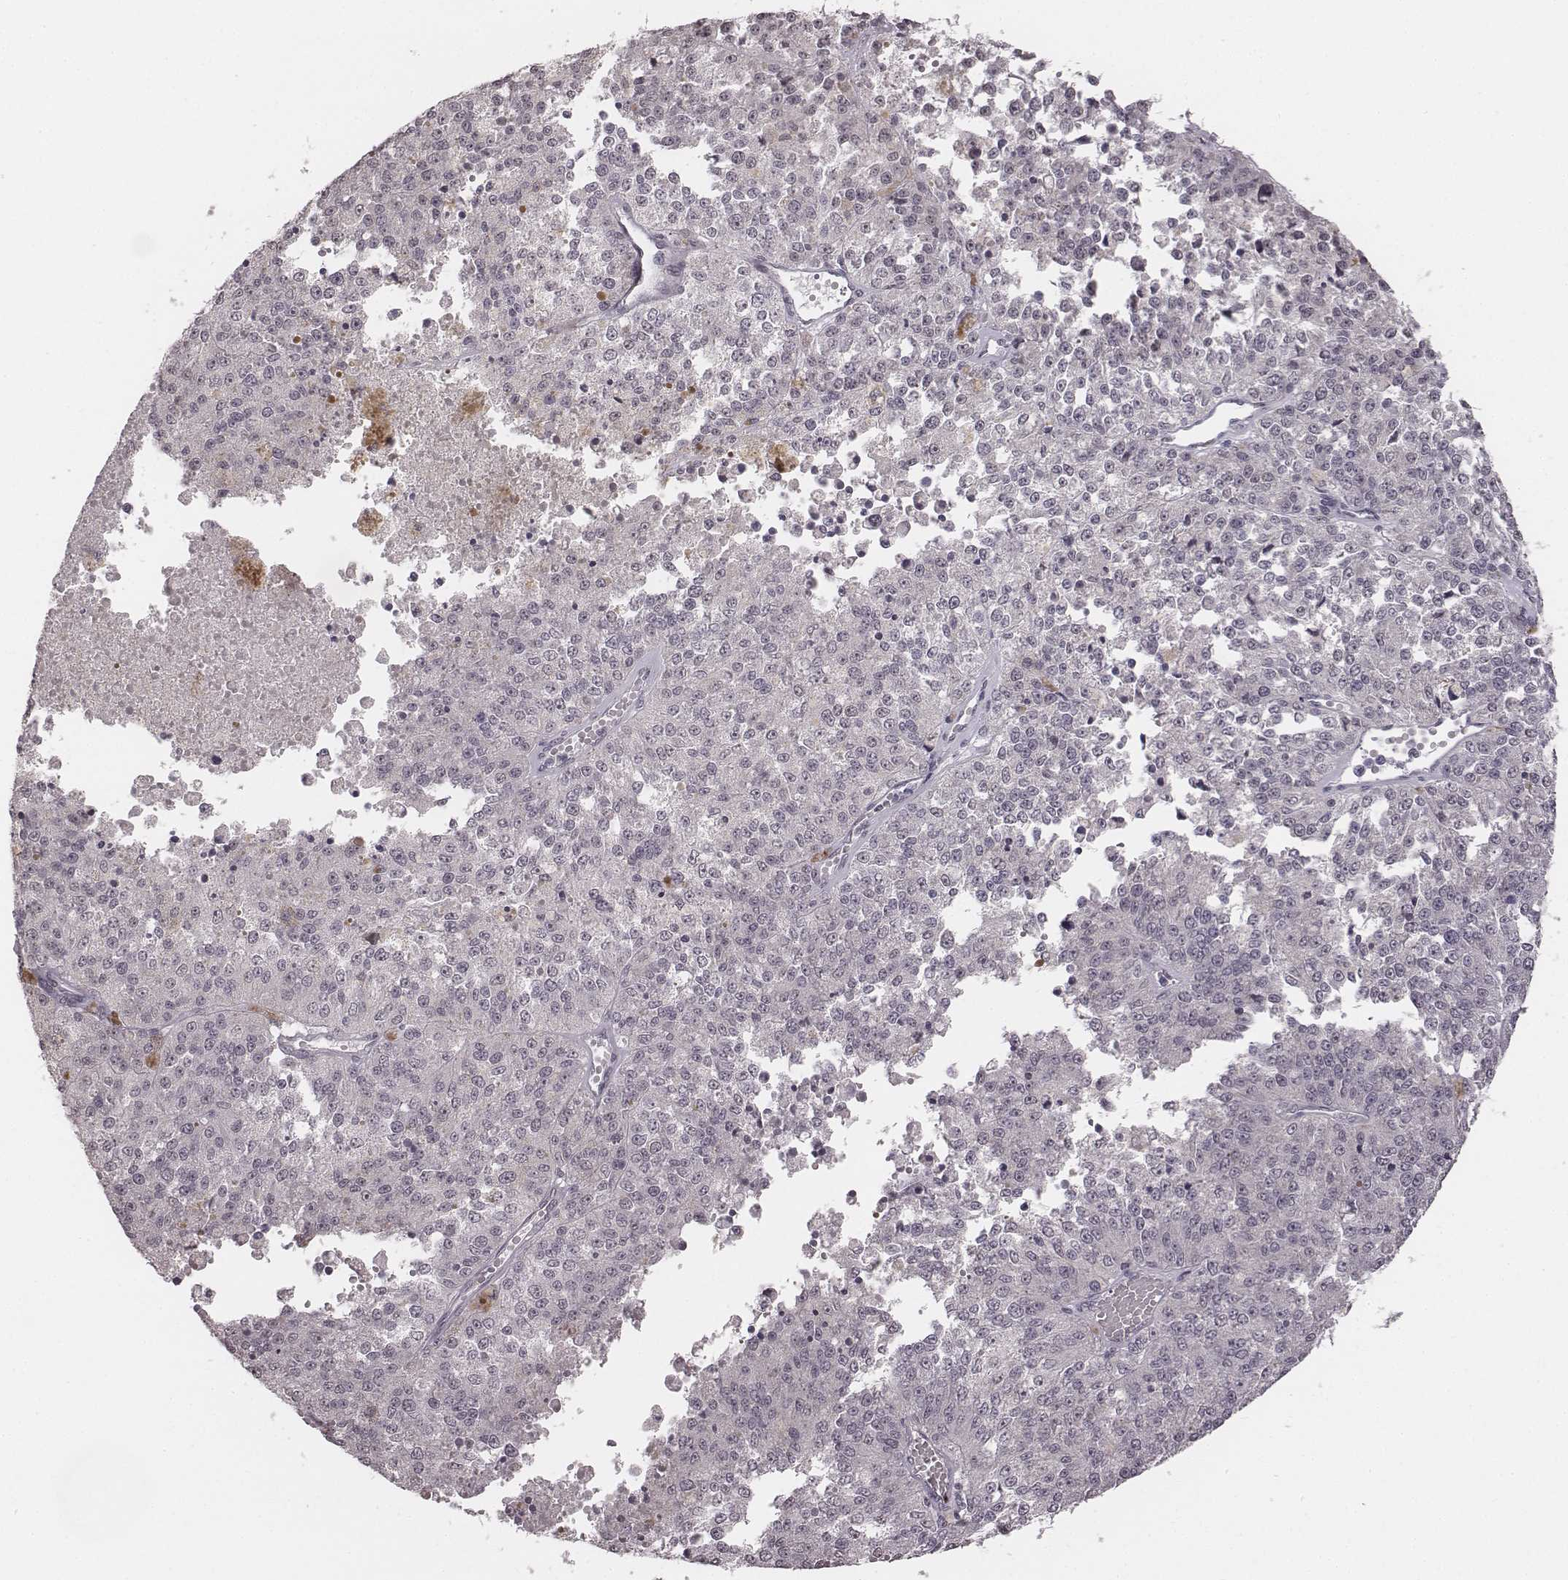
{"staining": {"intensity": "negative", "quantity": "none", "location": "none"}, "tissue": "melanoma", "cell_type": "Tumor cells", "image_type": "cancer", "snomed": [{"axis": "morphology", "description": "Malignant melanoma, Metastatic site"}, {"axis": "topography", "description": "Lymph node"}], "caption": "IHC of malignant melanoma (metastatic site) demonstrates no positivity in tumor cells. (DAB (3,3'-diaminobenzidine) IHC visualized using brightfield microscopy, high magnification).", "gene": "RPGRIP1", "patient": {"sex": "female", "age": 64}}